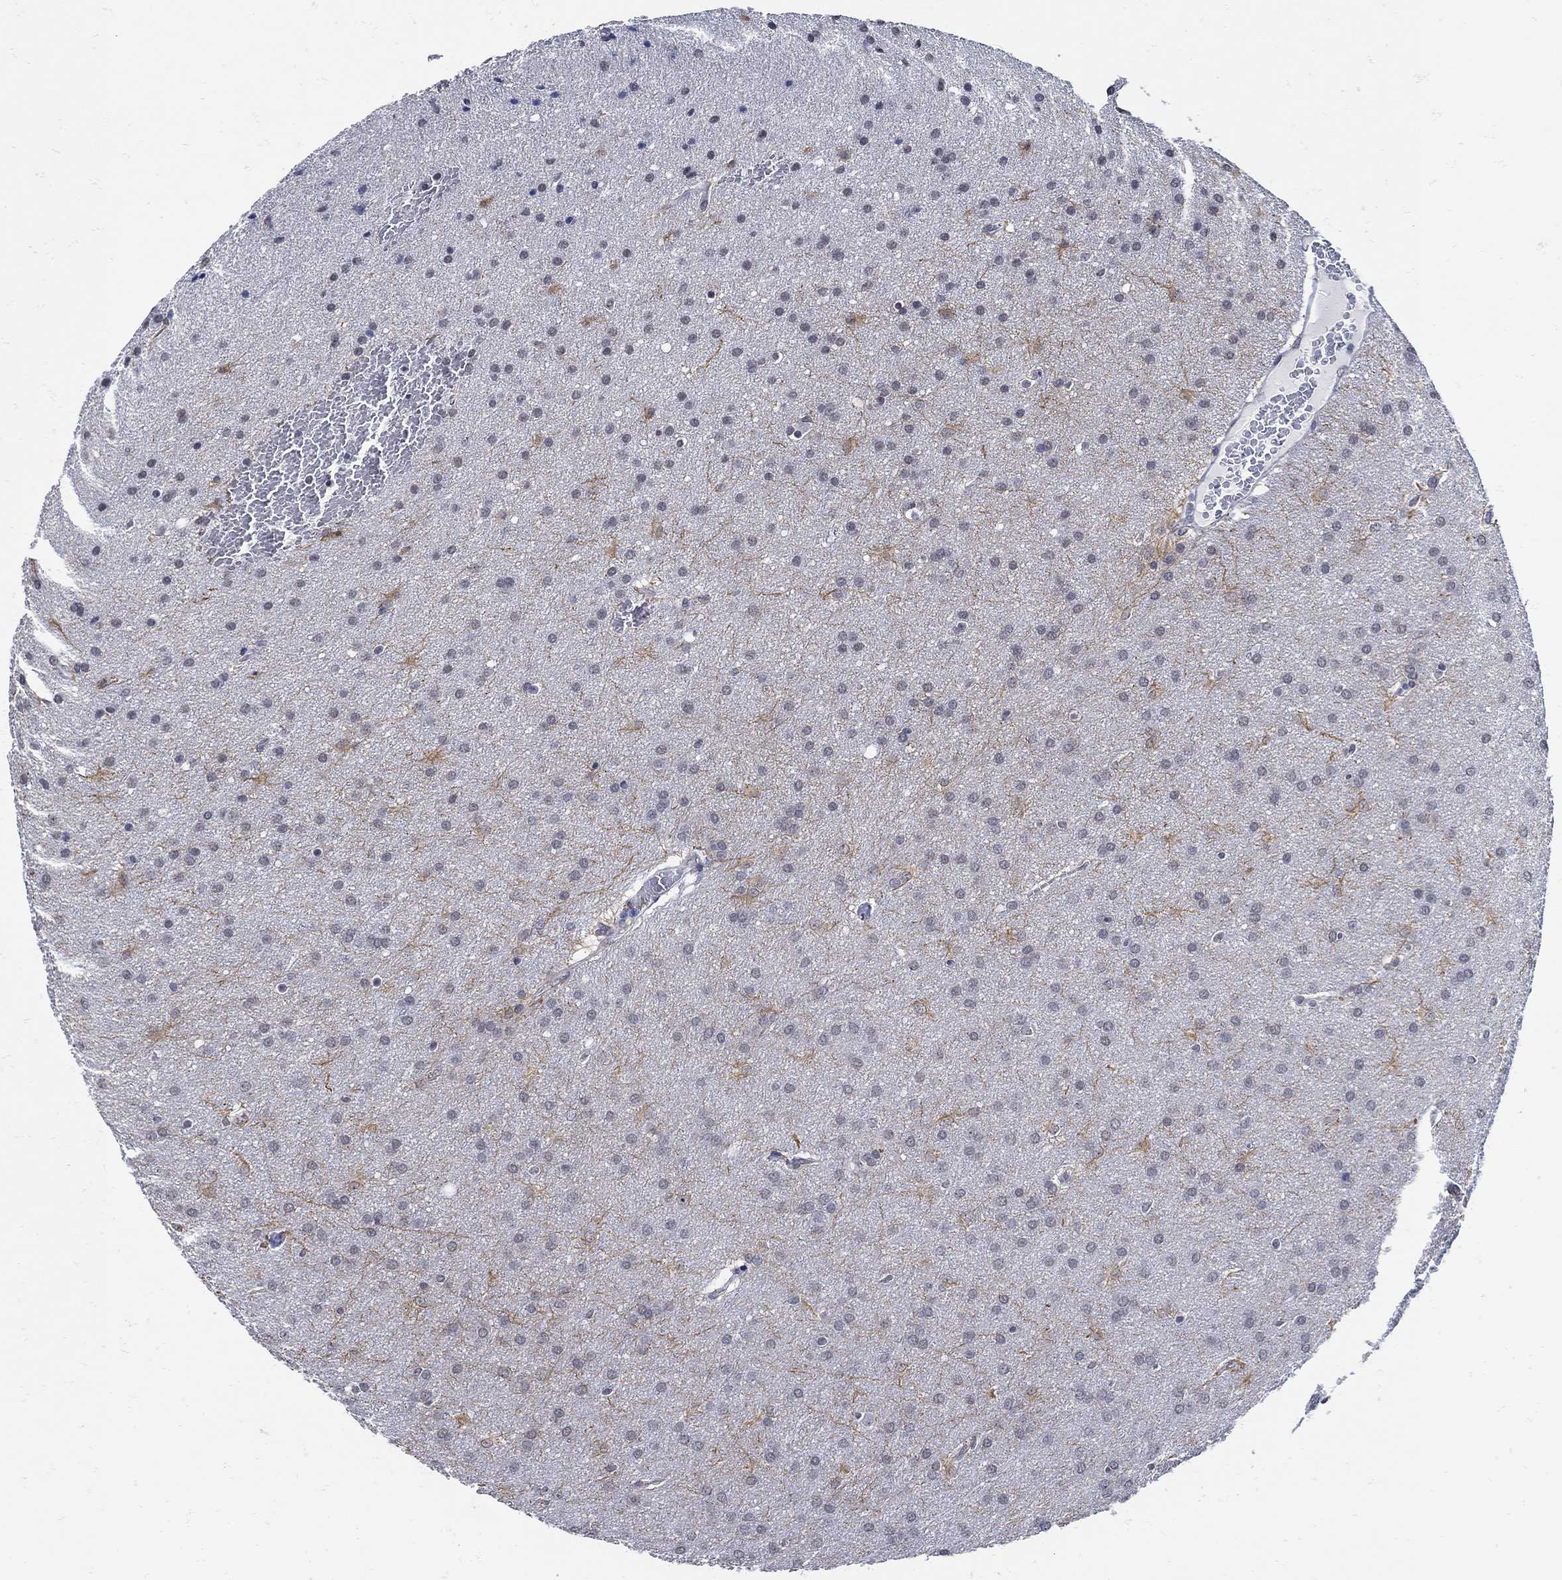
{"staining": {"intensity": "negative", "quantity": "none", "location": "none"}, "tissue": "glioma", "cell_type": "Tumor cells", "image_type": "cancer", "snomed": [{"axis": "morphology", "description": "Glioma, malignant, Low grade"}, {"axis": "topography", "description": "Brain"}], "caption": "Photomicrograph shows no significant protein positivity in tumor cells of malignant glioma (low-grade).", "gene": "KCNN3", "patient": {"sex": "female", "age": 32}}